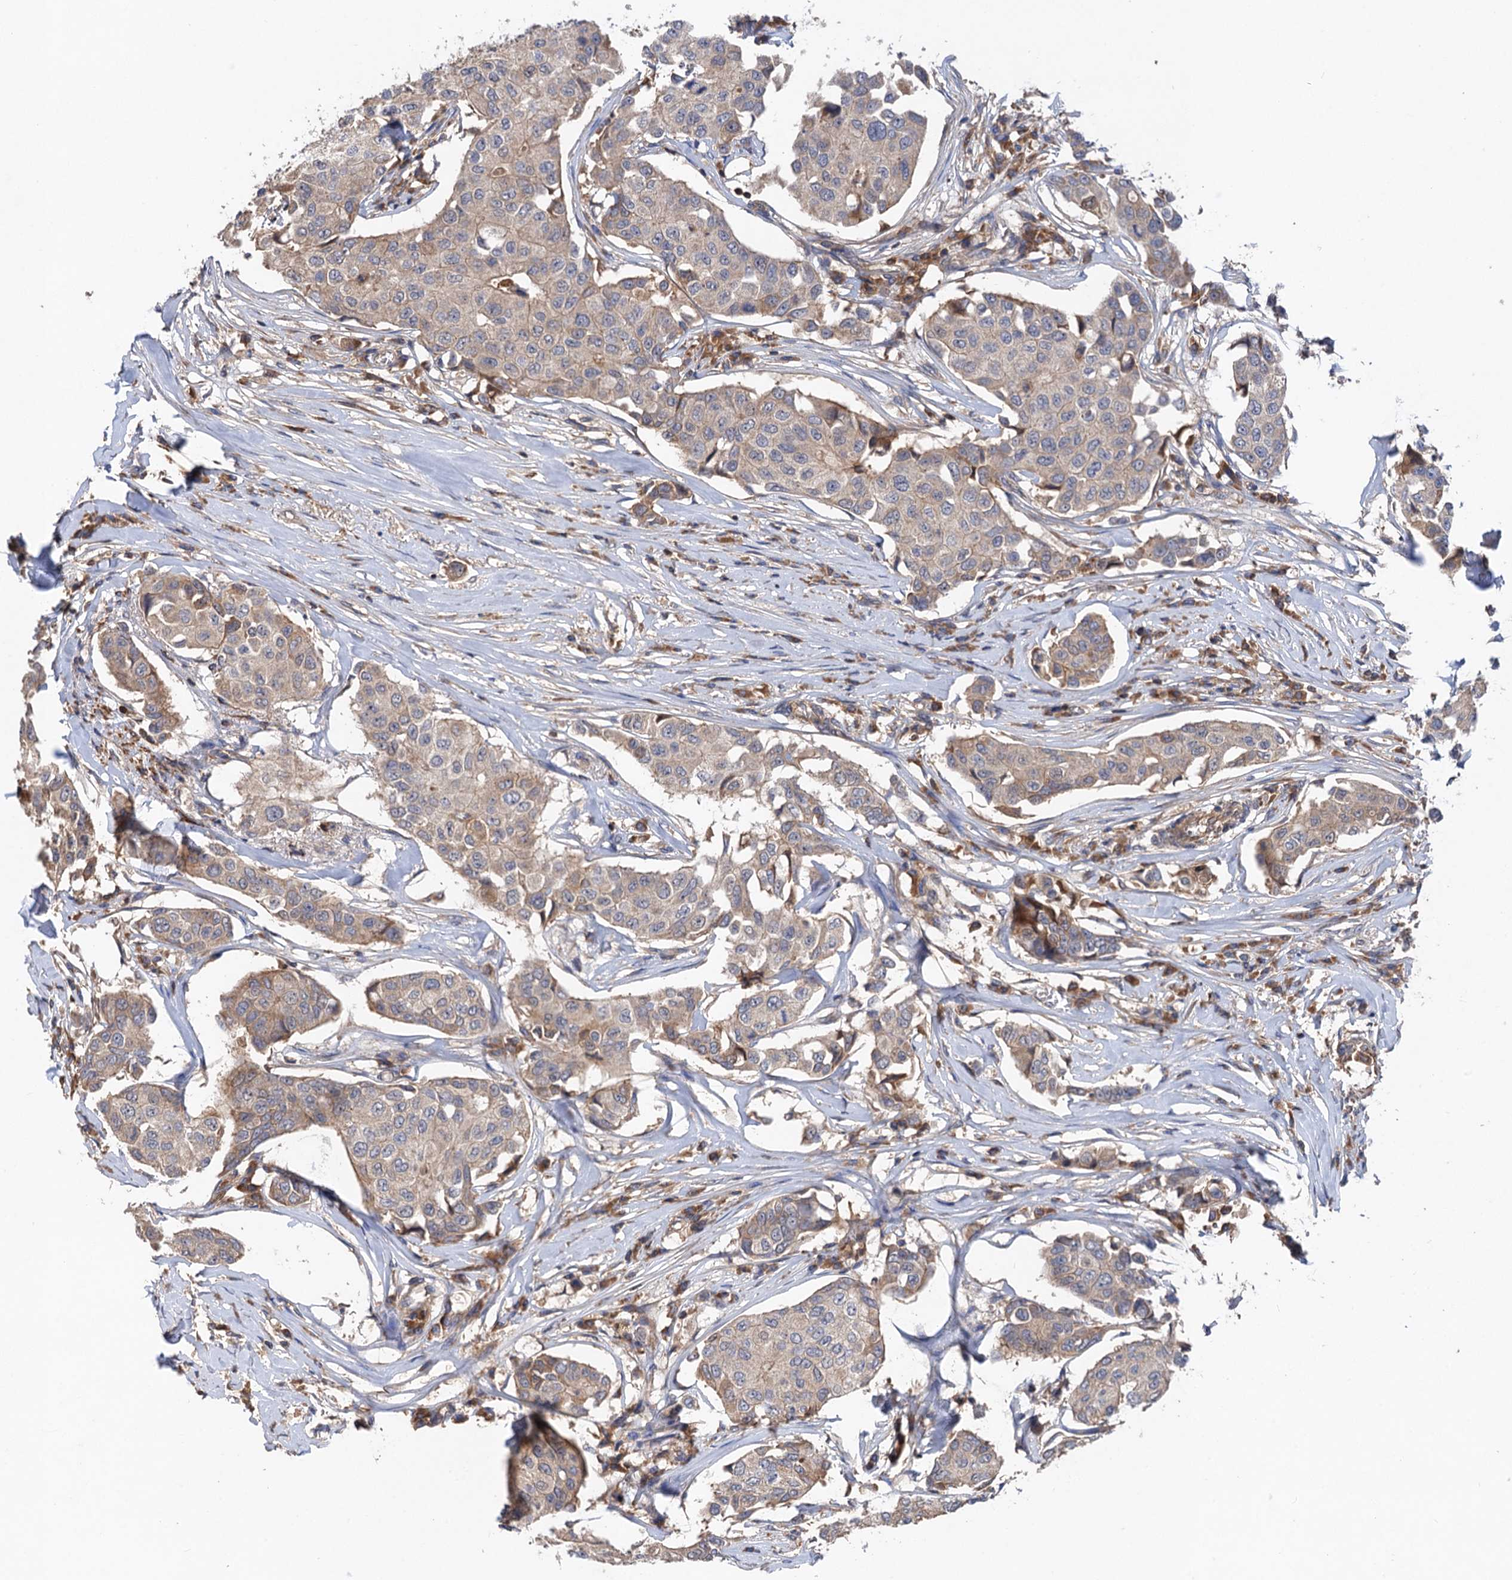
{"staining": {"intensity": "weak", "quantity": "25%-75%", "location": "cytoplasmic/membranous"}, "tissue": "breast cancer", "cell_type": "Tumor cells", "image_type": "cancer", "snomed": [{"axis": "morphology", "description": "Duct carcinoma"}, {"axis": "topography", "description": "Breast"}], "caption": "Immunohistochemistry (IHC) histopathology image of breast infiltrating ductal carcinoma stained for a protein (brown), which shows low levels of weak cytoplasmic/membranous staining in about 25%-75% of tumor cells.", "gene": "DGKA", "patient": {"sex": "female", "age": 80}}